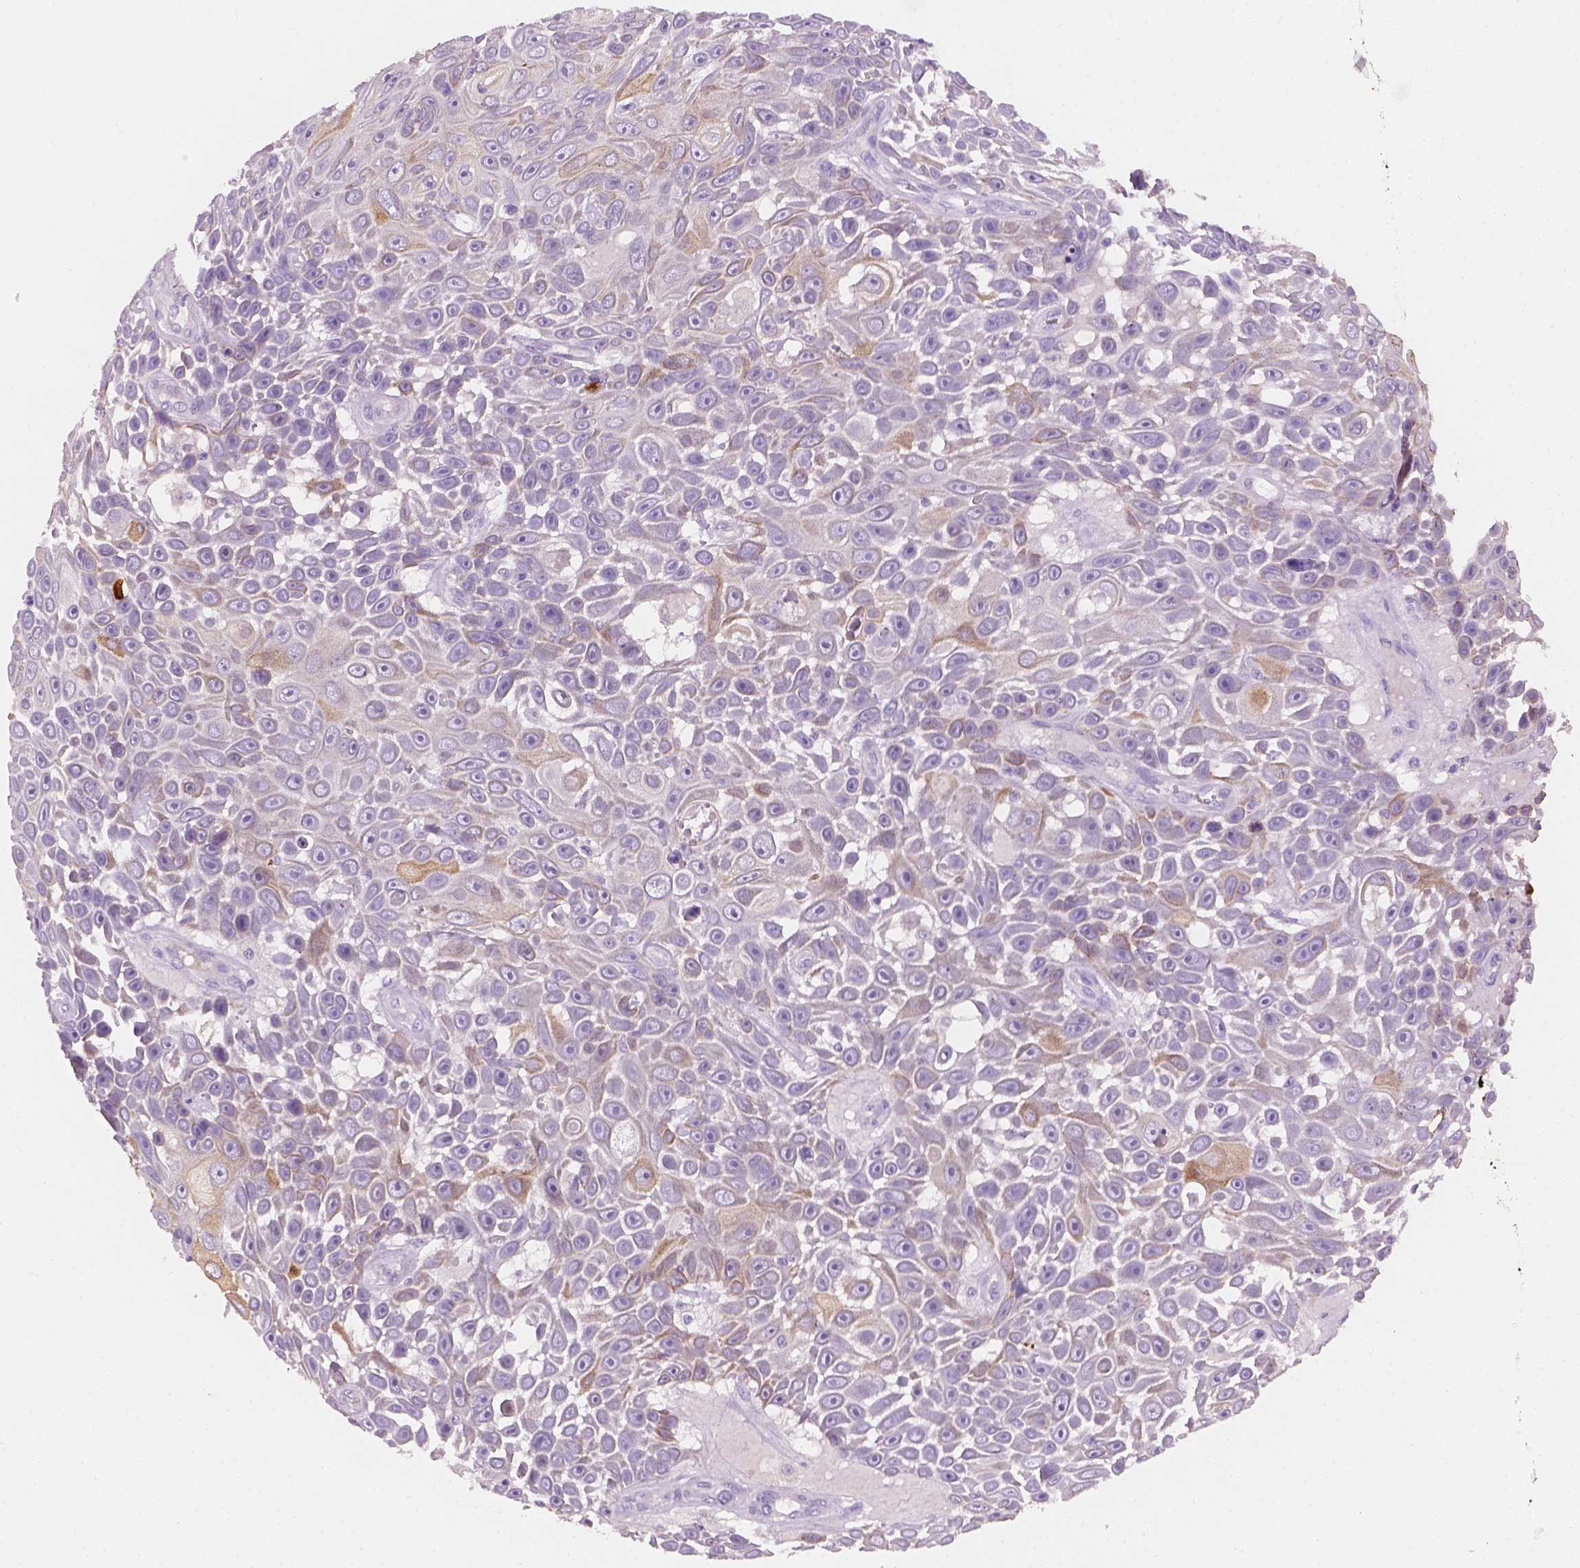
{"staining": {"intensity": "weak", "quantity": "<25%", "location": "cytoplasmic/membranous"}, "tissue": "skin cancer", "cell_type": "Tumor cells", "image_type": "cancer", "snomed": [{"axis": "morphology", "description": "Squamous cell carcinoma, NOS"}, {"axis": "topography", "description": "Skin"}], "caption": "Immunohistochemistry micrograph of skin cancer (squamous cell carcinoma) stained for a protein (brown), which shows no positivity in tumor cells.", "gene": "KRT17", "patient": {"sex": "male", "age": 82}}